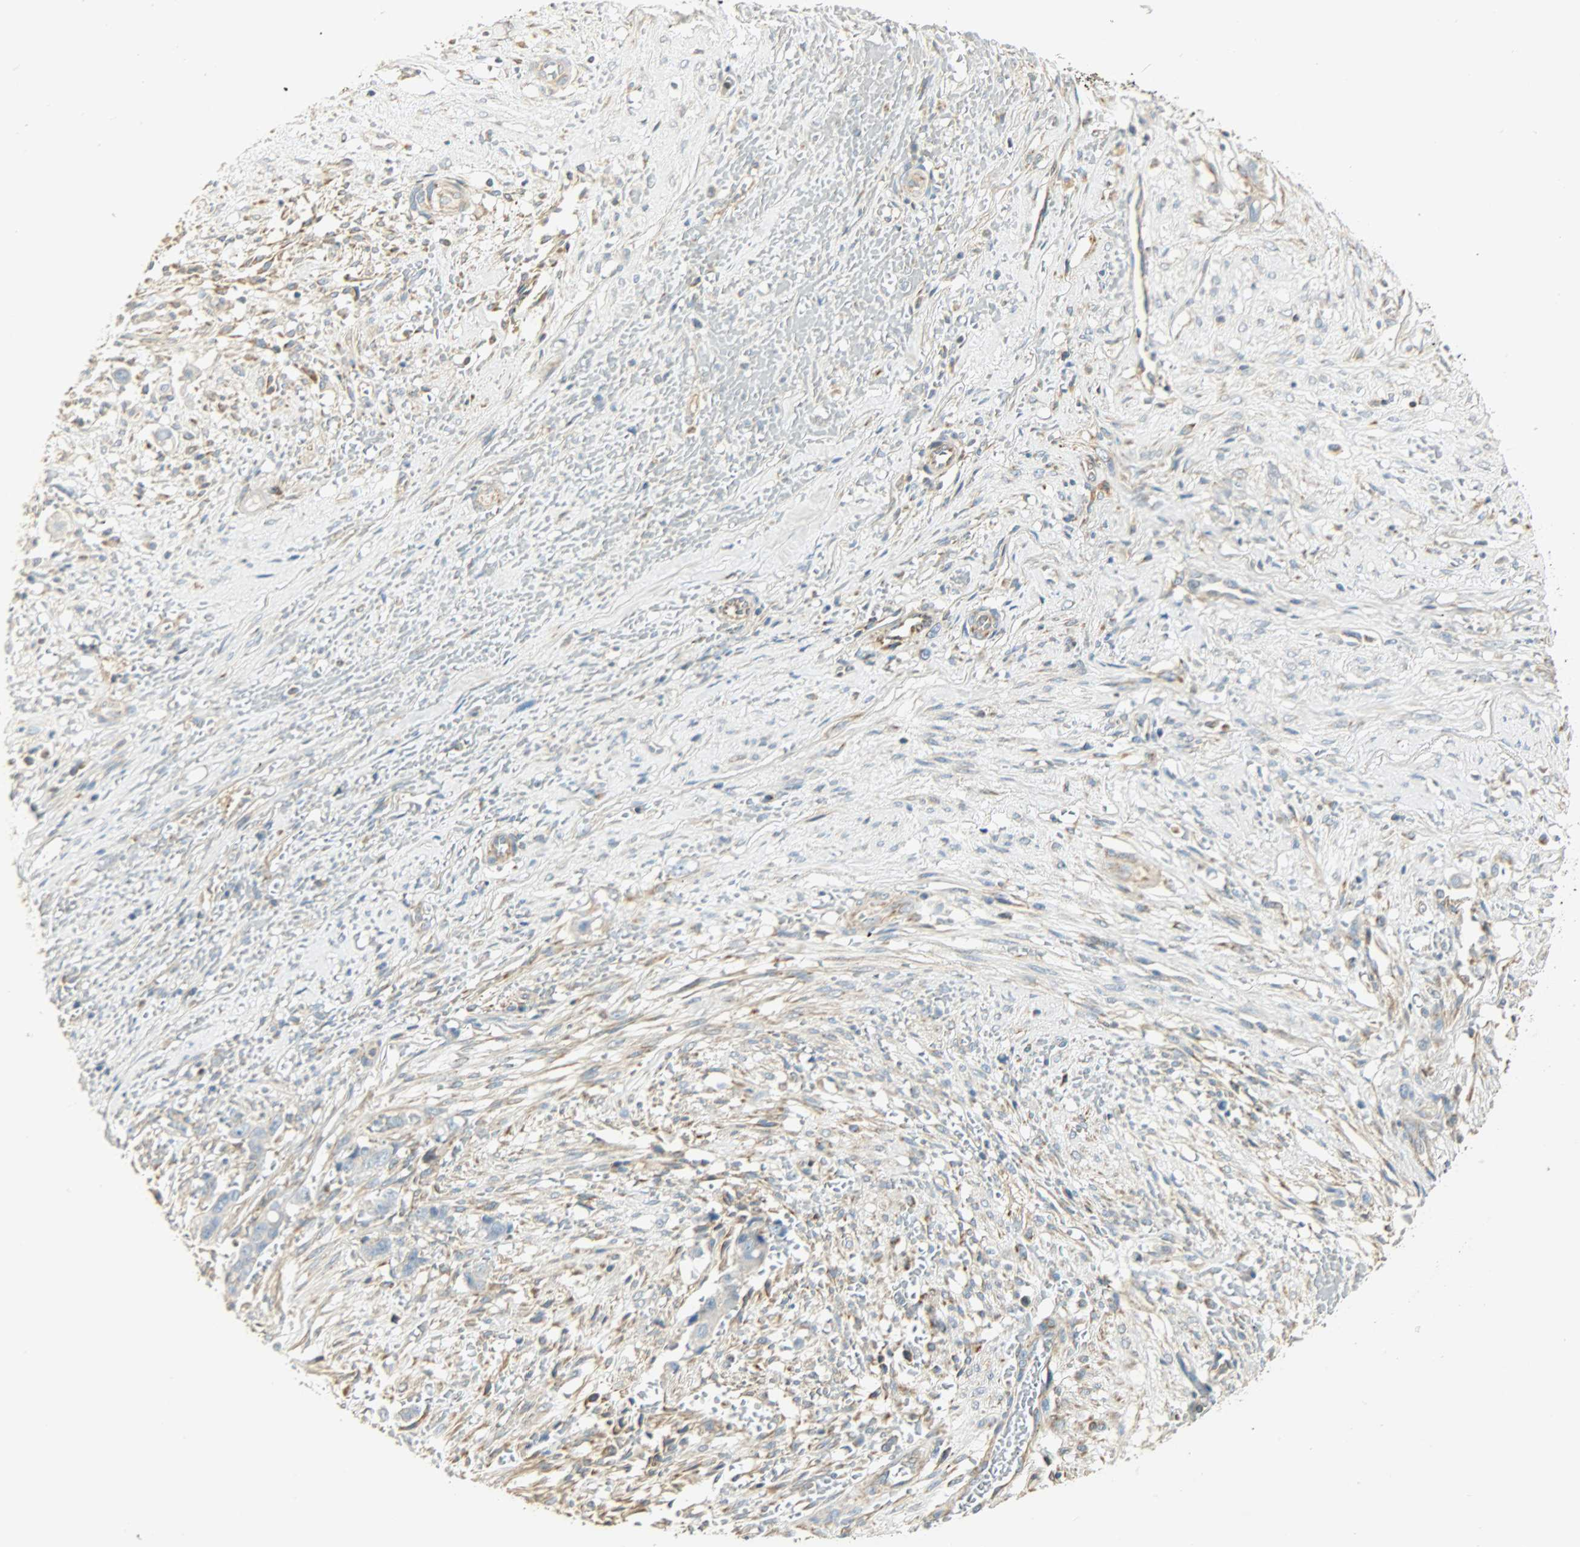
{"staining": {"intensity": "moderate", "quantity": ">75%", "location": "cytoplasmic/membranous"}, "tissue": "liver cancer", "cell_type": "Tumor cells", "image_type": "cancer", "snomed": [{"axis": "morphology", "description": "Cholangiocarcinoma"}, {"axis": "topography", "description": "Liver"}], "caption": "Tumor cells display medium levels of moderate cytoplasmic/membranous positivity in about >75% of cells in human liver cholangiocarcinoma.", "gene": "NNT", "patient": {"sex": "female", "age": 70}}